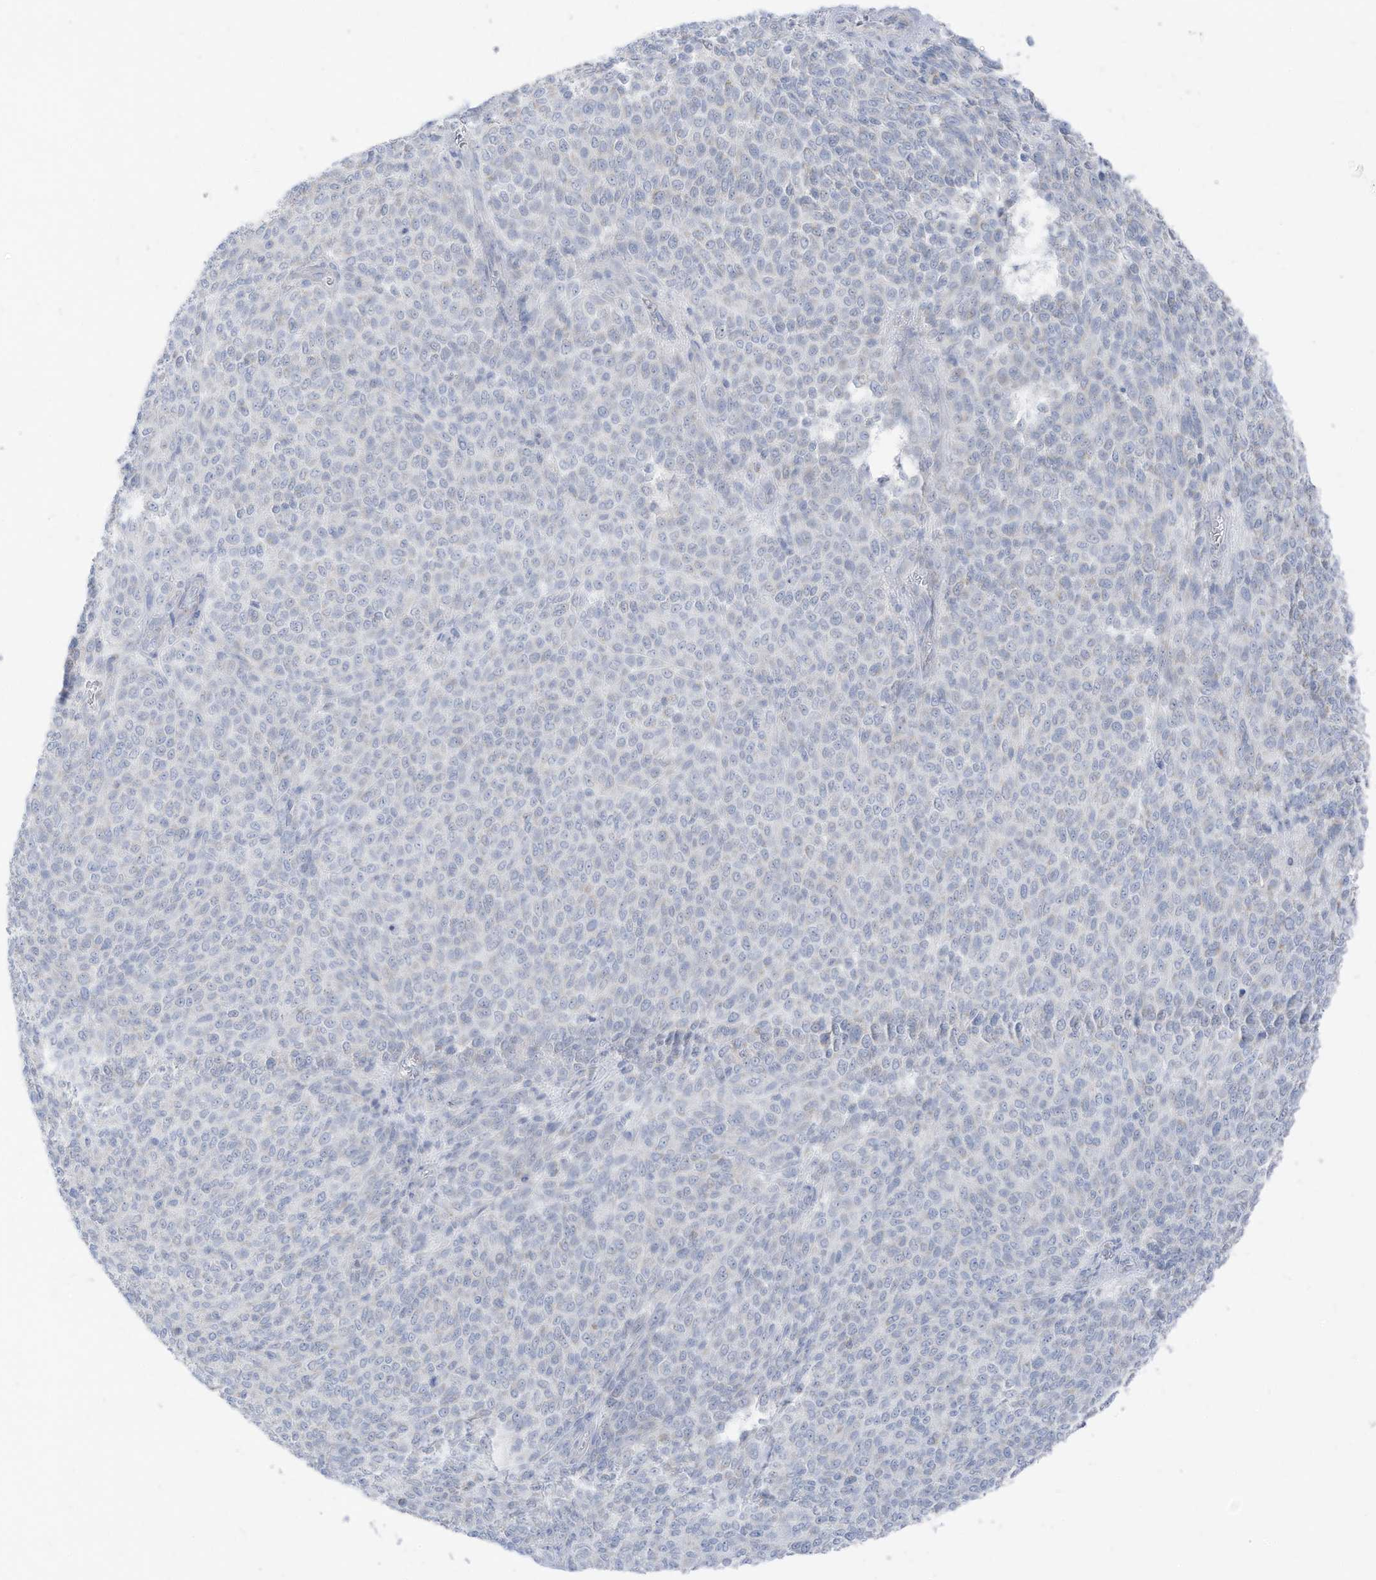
{"staining": {"intensity": "negative", "quantity": "none", "location": "none"}, "tissue": "melanoma", "cell_type": "Tumor cells", "image_type": "cancer", "snomed": [{"axis": "morphology", "description": "Malignant melanoma, NOS"}, {"axis": "topography", "description": "Skin"}], "caption": "The image demonstrates no significant expression in tumor cells of malignant melanoma.", "gene": "ETHE1", "patient": {"sex": "male", "age": 49}}